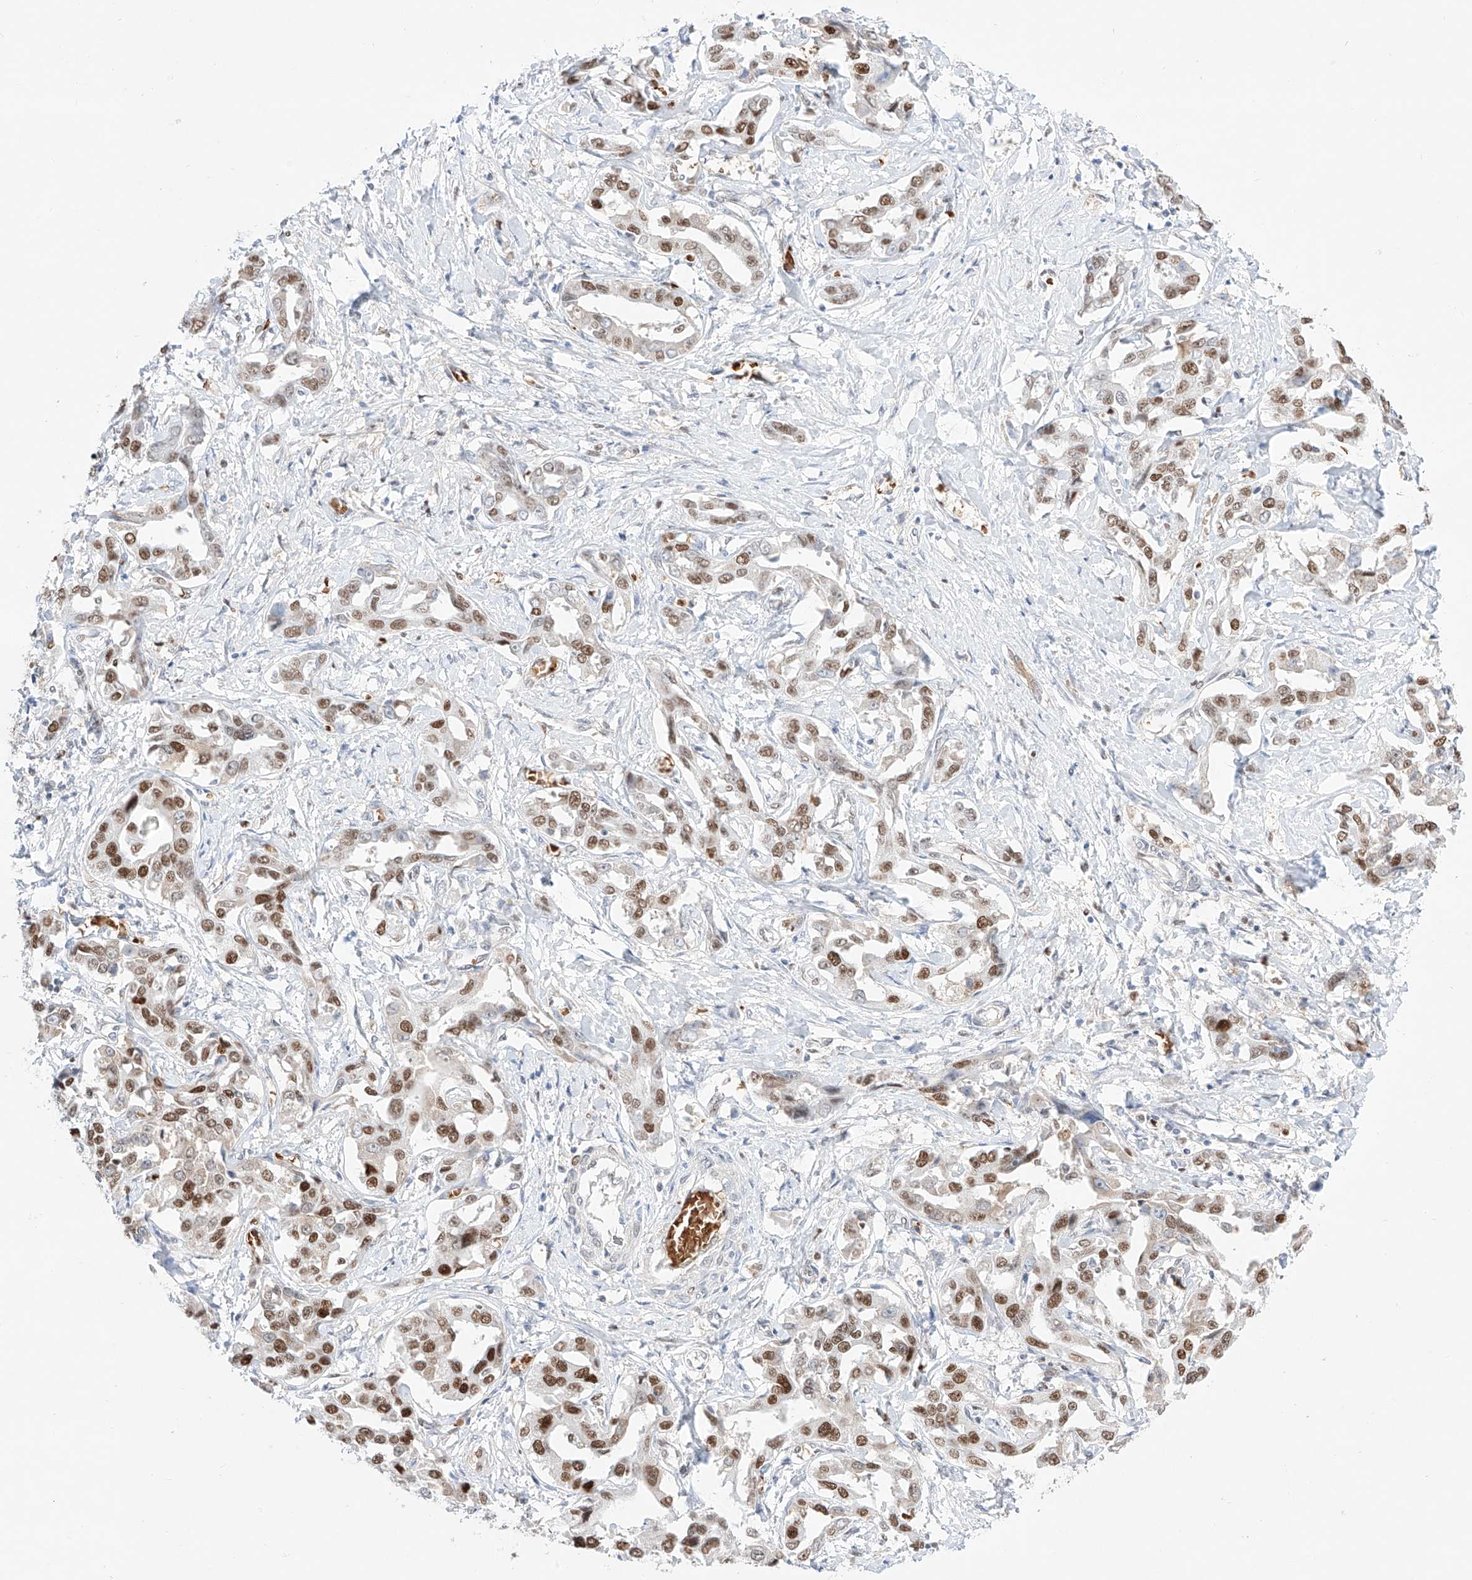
{"staining": {"intensity": "moderate", "quantity": ">75%", "location": "nuclear"}, "tissue": "liver cancer", "cell_type": "Tumor cells", "image_type": "cancer", "snomed": [{"axis": "morphology", "description": "Cholangiocarcinoma"}, {"axis": "topography", "description": "Liver"}], "caption": "Immunohistochemical staining of human liver cancer (cholangiocarcinoma) displays medium levels of moderate nuclear staining in approximately >75% of tumor cells.", "gene": "APIP", "patient": {"sex": "male", "age": 59}}